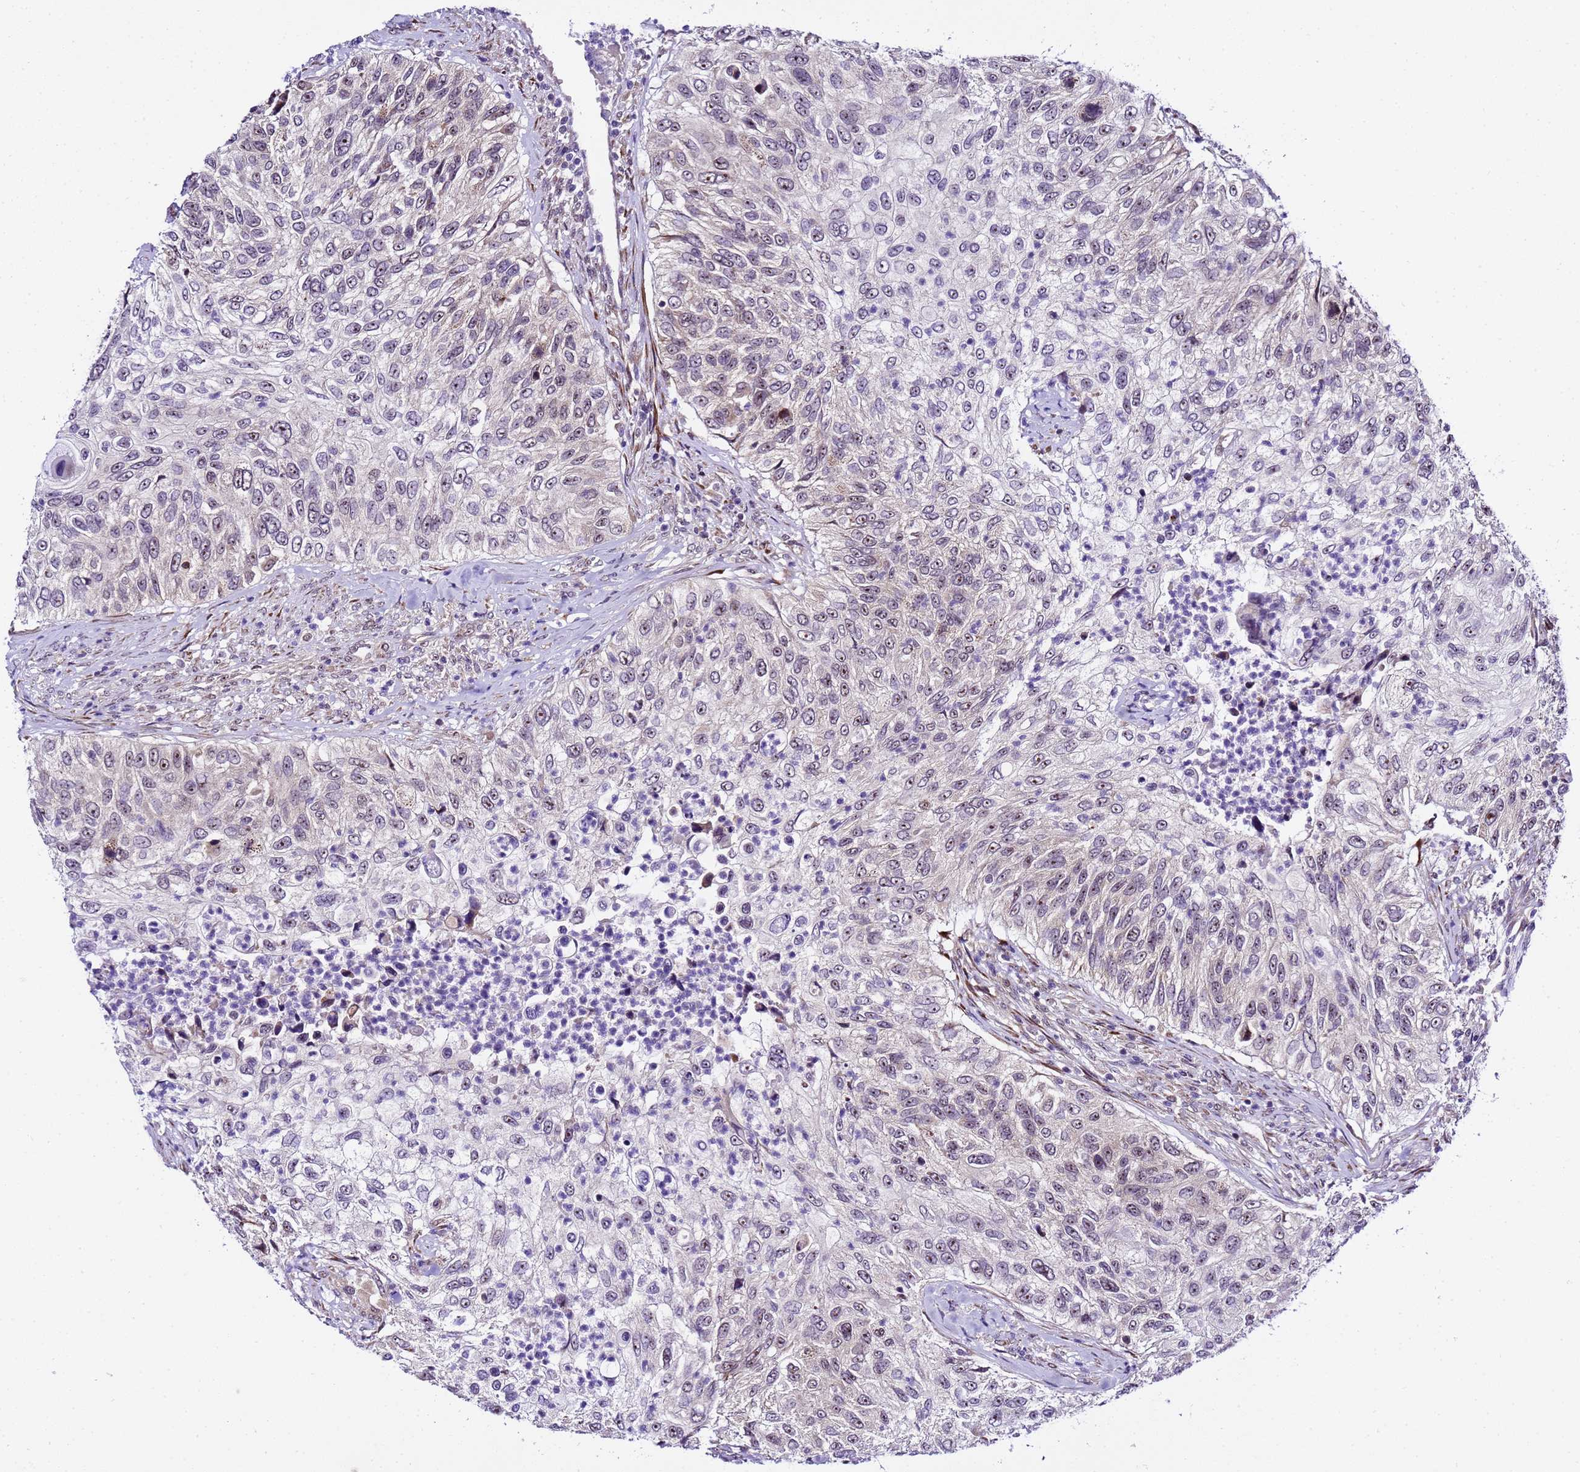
{"staining": {"intensity": "weak", "quantity": "<25%", "location": "nuclear"}, "tissue": "urothelial cancer", "cell_type": "Tumor cells", "image_type": "cancer", "snomed": [{"axis": "morphology", "description": "Urothelial carcinoma, High grade"}, {"axis": "topography", "description": "Urinary bladder"}], "caption": "This is an immunohistochemistry (IHC) image of urothelial carcinoma (high-grade). There is no staining in tumor cells.", "gene": "SLX4IP", "patient": {"sex": "female", "age": 60}}